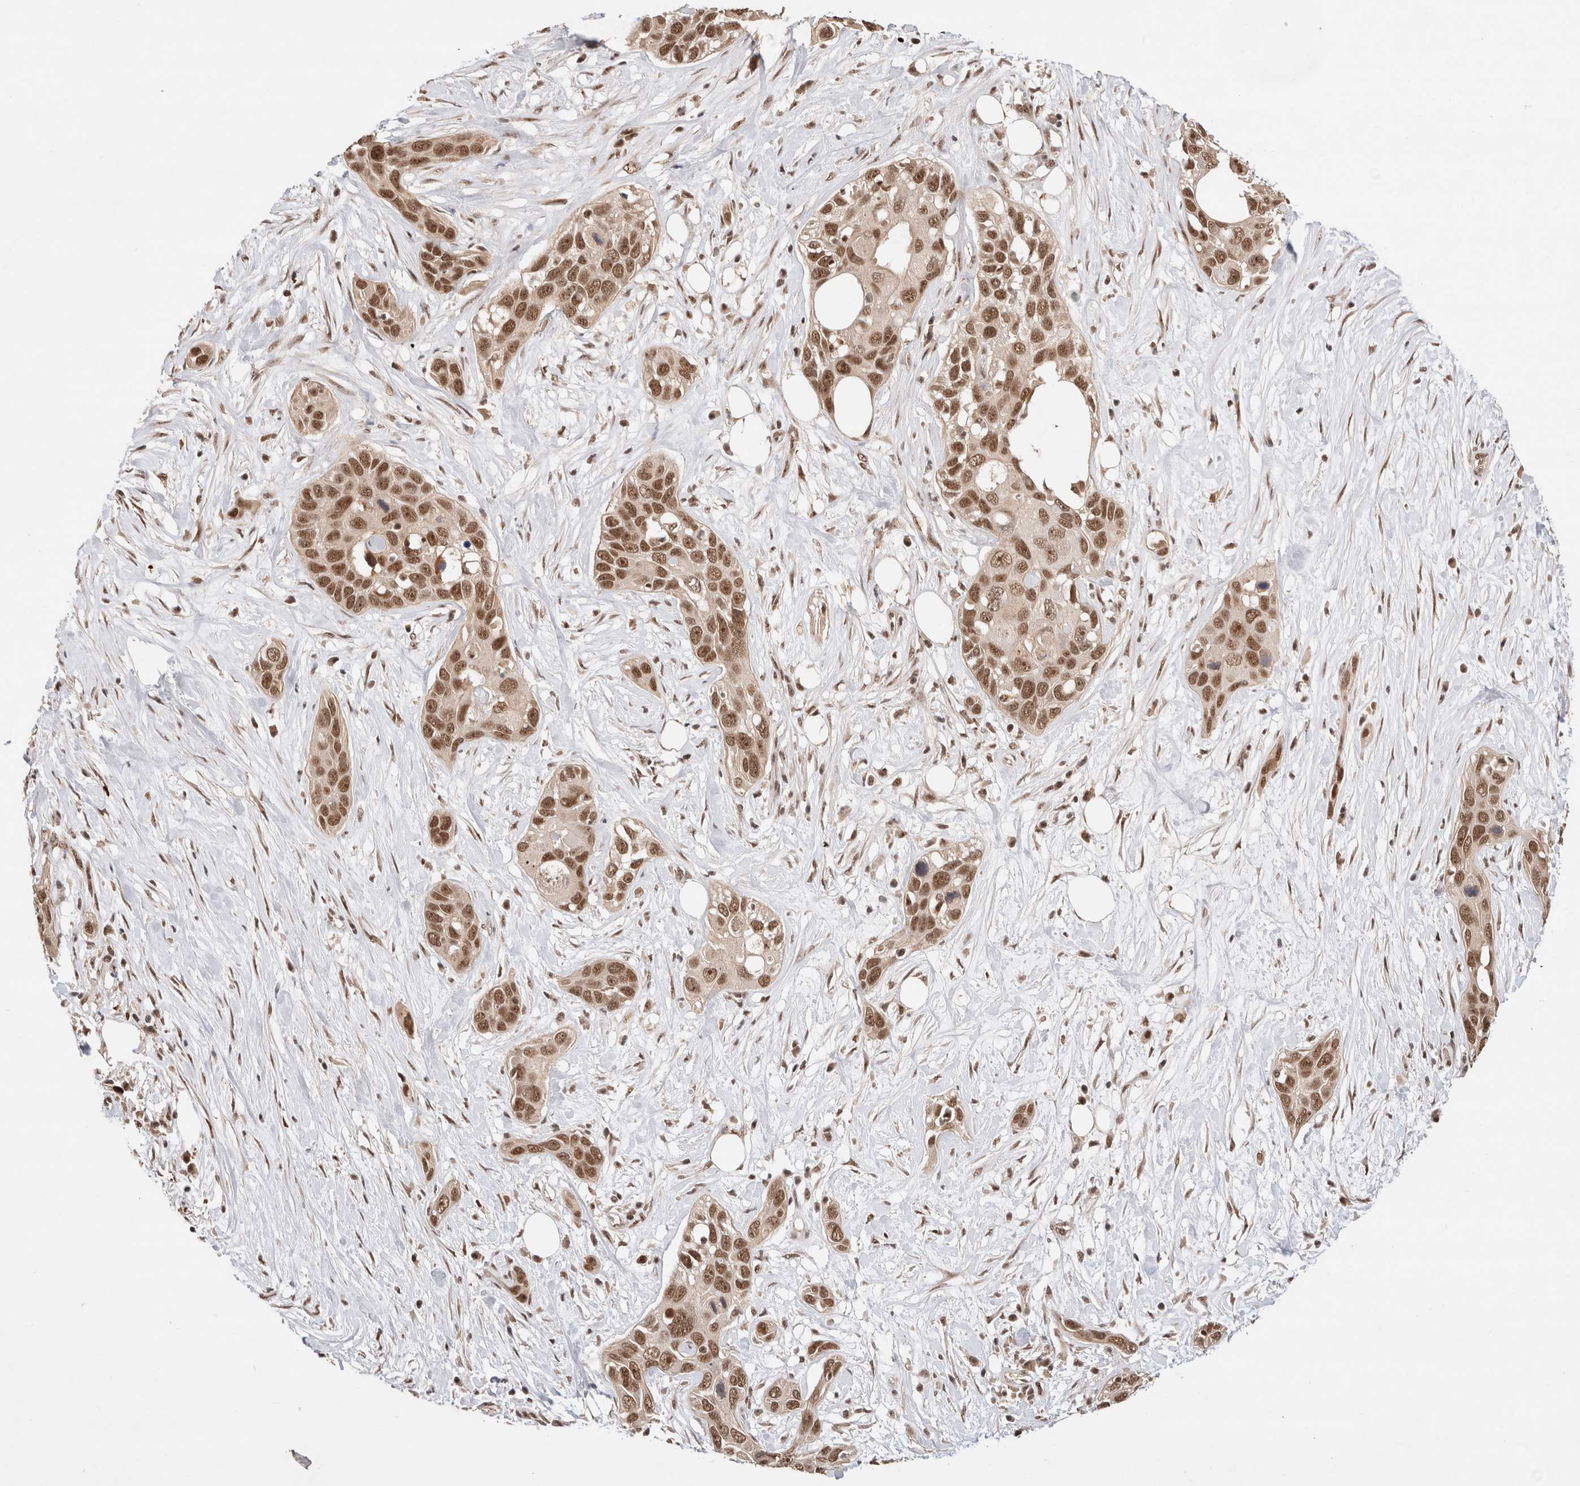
{"staining": {"intensity": "moderate", "quantity": ">75%", "location": "cytoplasmic/membranous,nuclear"}, "tissue": "pancreatic cancer", "cell_type": "Tumor cells", "image_type": "cancer", "snomed": [{"axis": "morphology", "description": "Adenocarcinoma, NOS"}, {"axis": "topography", "description": "Pancreas"}], "caption": "Protein expression analysis of pancreatic adenocarcinoma shows moderate cytoplasmic/membranous and nuclear positivity in about >75% of tumor cells.", "gene": "MPHOSPH6", "patient": {"sex": "female", "age": 60}}